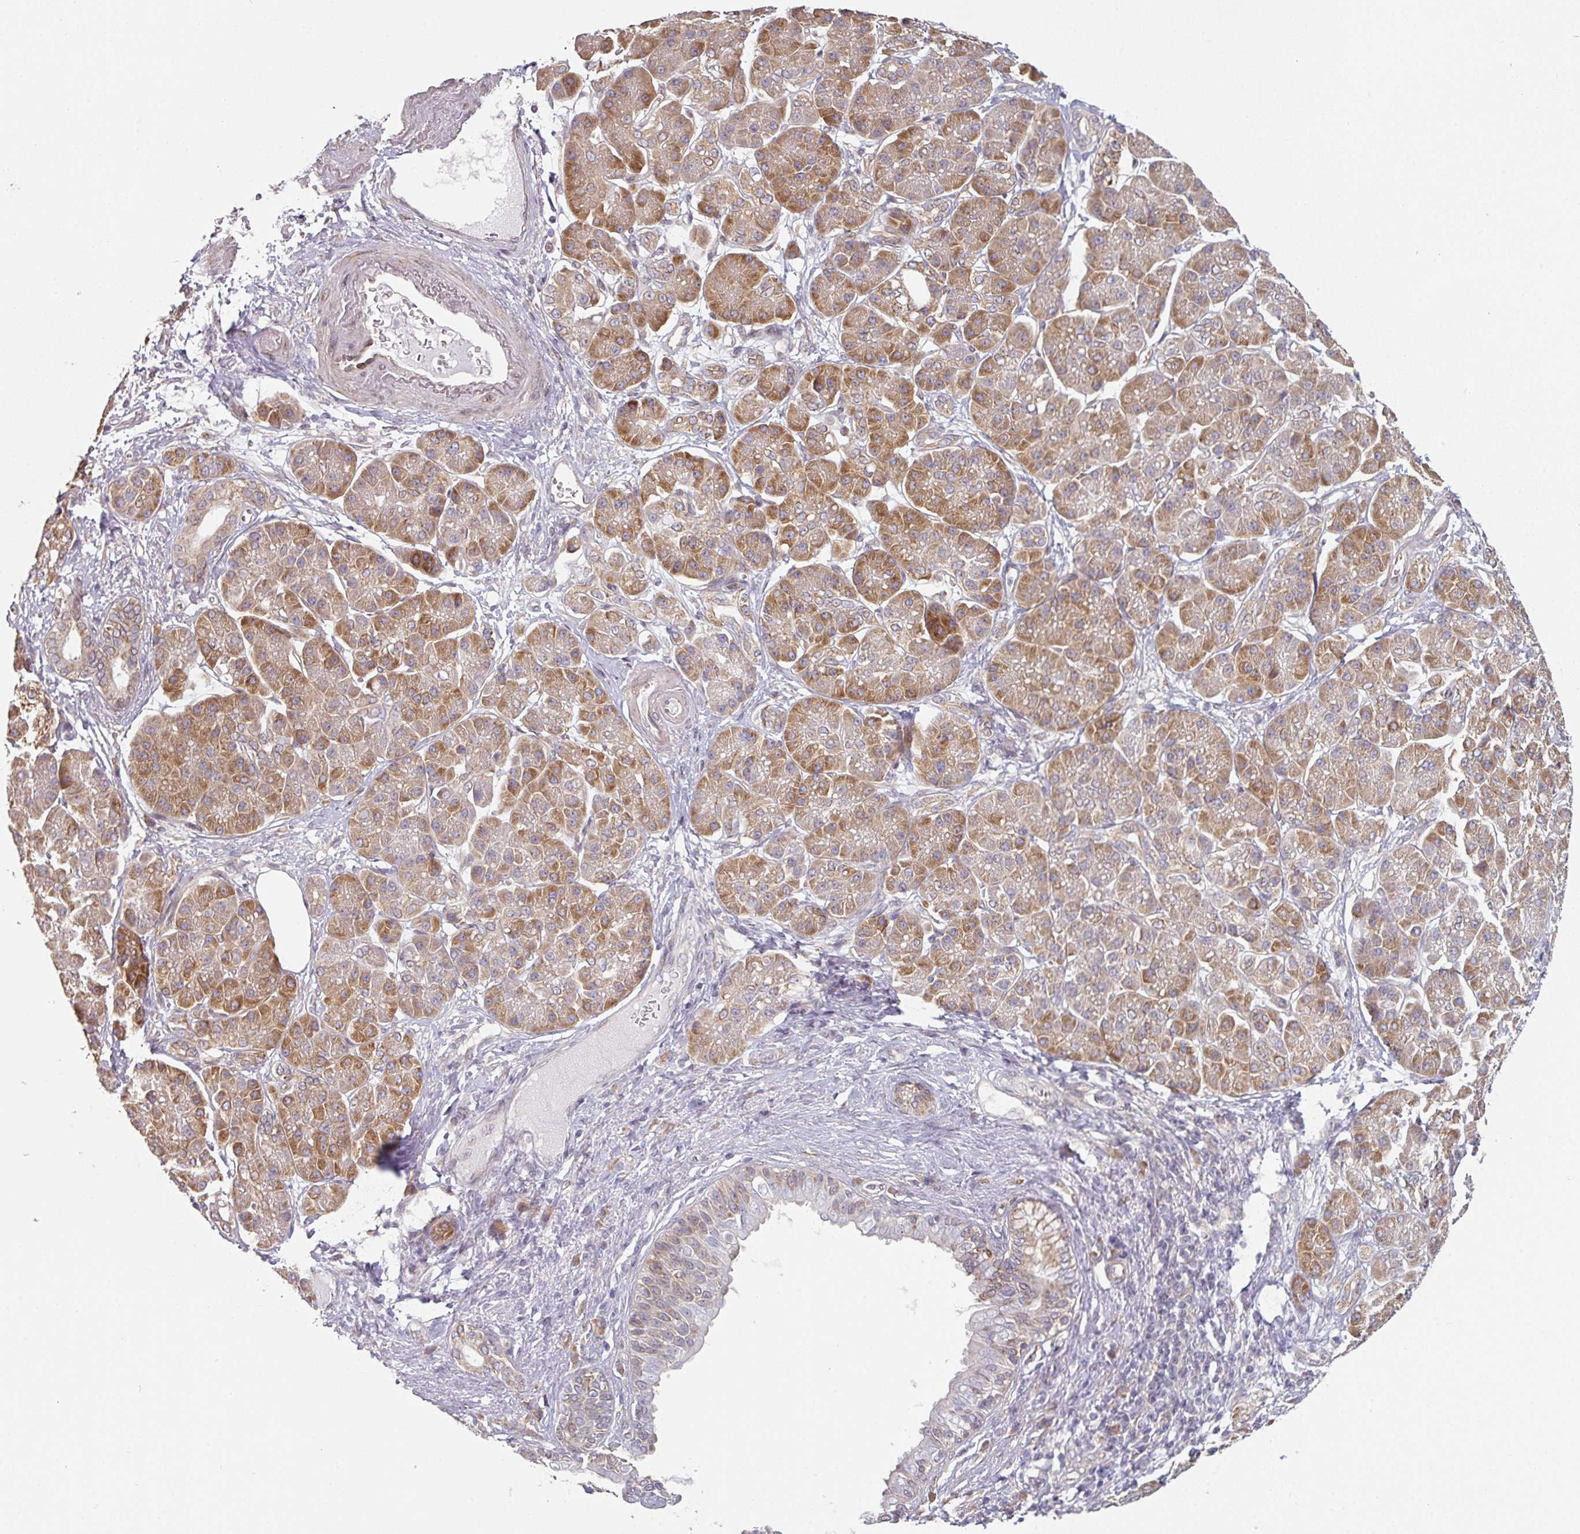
{"staining": {"intensity": "weak", "quantity": "<25%", "location": "cytoplasmic/membranous"}, "tissue": "pancreatic cancer", "cell_type": "Tumor cells", "image_type": "cancer", "snomed": [{"axis": "morphology", "description": "Adenocarcinoma, NOS"}, {"axis": "topography", "description": "Pancreas"}], "caption": "Immunohistochemistry photomicrograph of neoplastic tissue: human pancreatic adenocarcinoma stained with DAB (3,3'-diaminobenzidine) exhibits no significant protein positivity in tumor cells.", "gene": "TAPT1", "patient": {"sex": "female", "age": 73}}